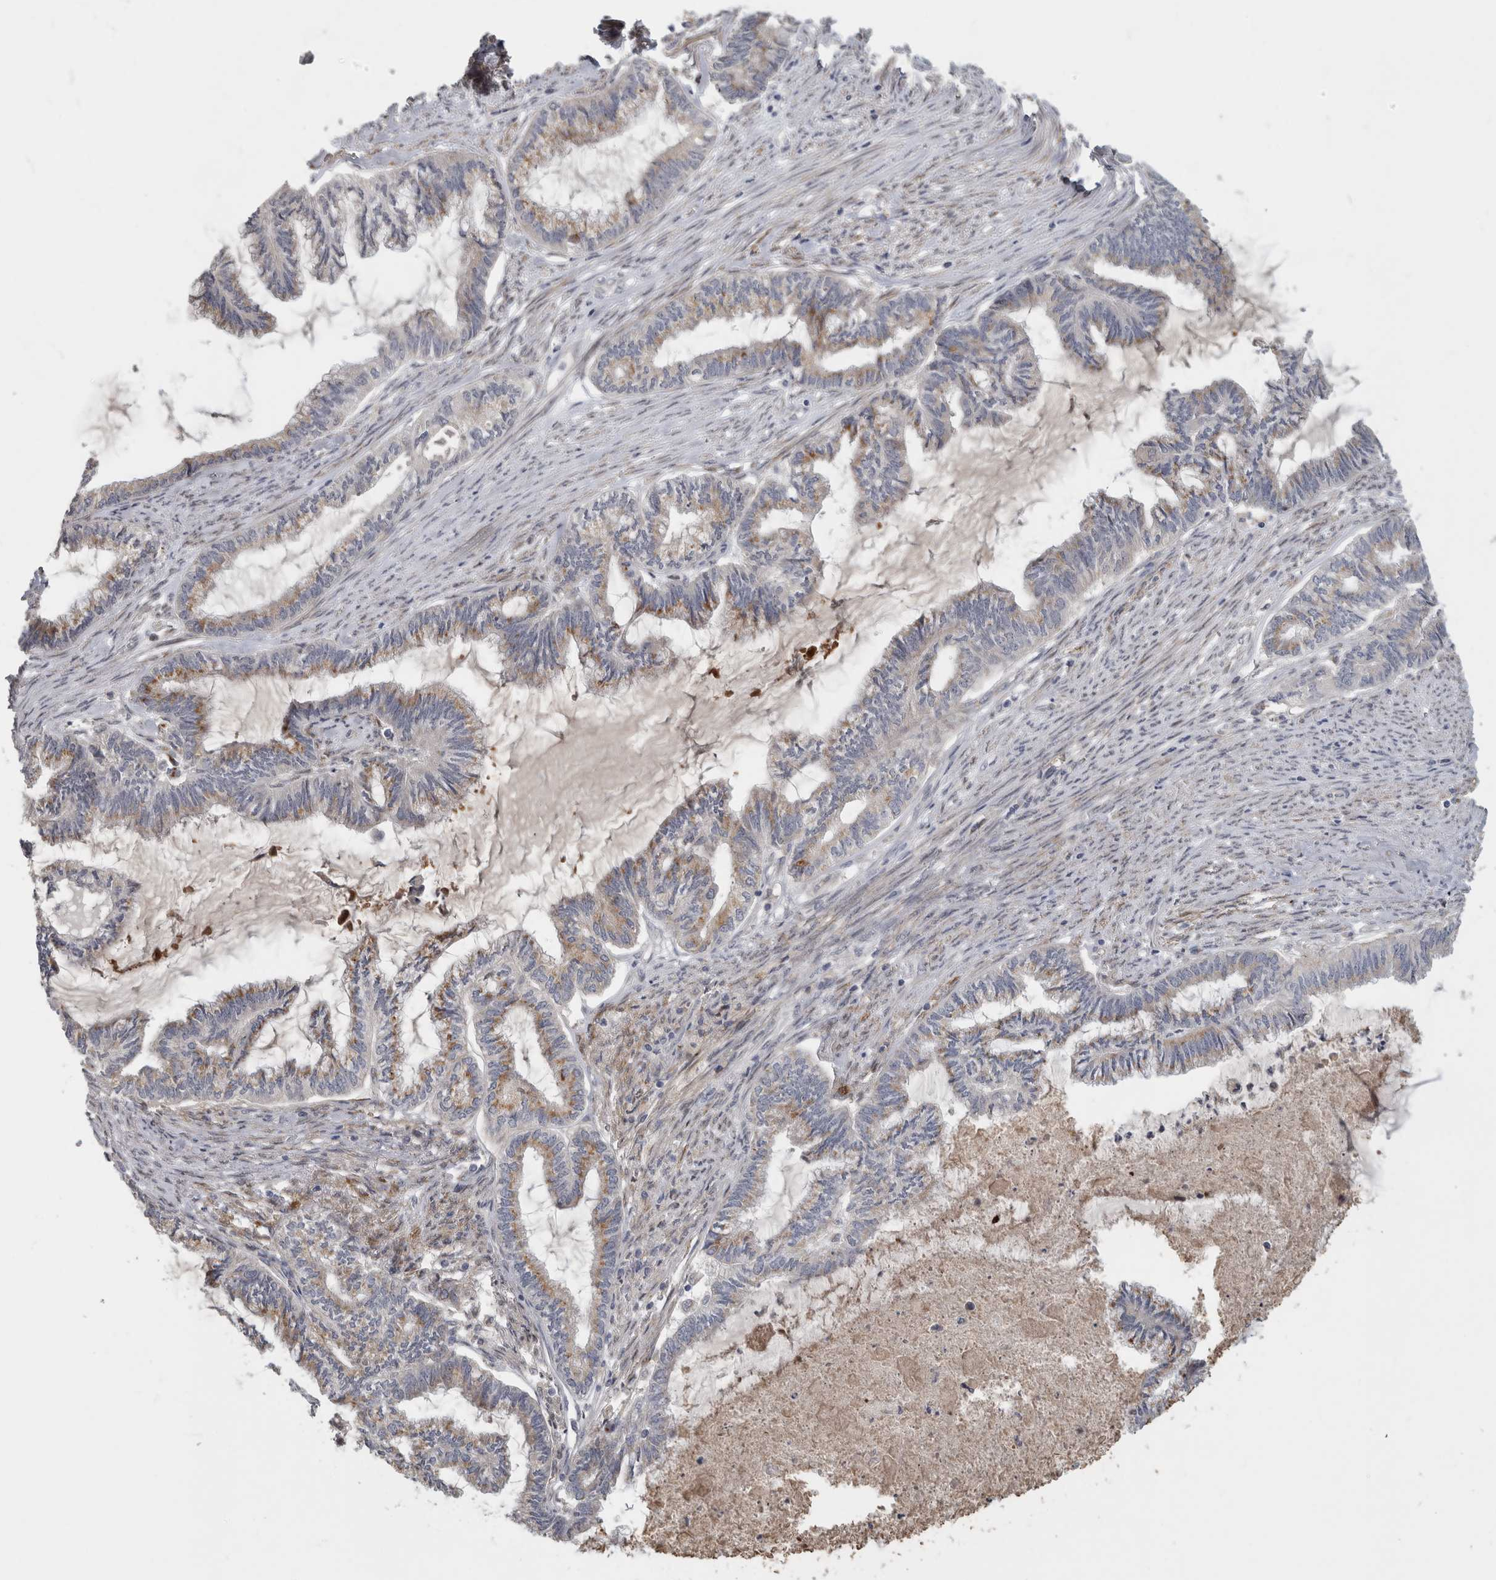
{"staining": {"intensity": "strong", "quantity": "<25%", "location": "cytoplasmic/membranous"}, "tissue": "endometrial cancer", "cell_type": "Tumor cells", "image_type": "cancer", "snomed": [{"axis": "morphology", "description": "Adenocarcinoma, NOS"}, {"axis": "topography", "description": "Endometrium"}], "caption": "Strong cytoplasmic/membranous protein expression is seen in approximately <25% of tumor cells in endometrial cancer. The protein is stained brown, and the nuclei are stained in blue (DAB IHC with brightfield microscopy, high magnification).", "gene": "MGAT1", "patient": {"sex": "female", "age": 86}}